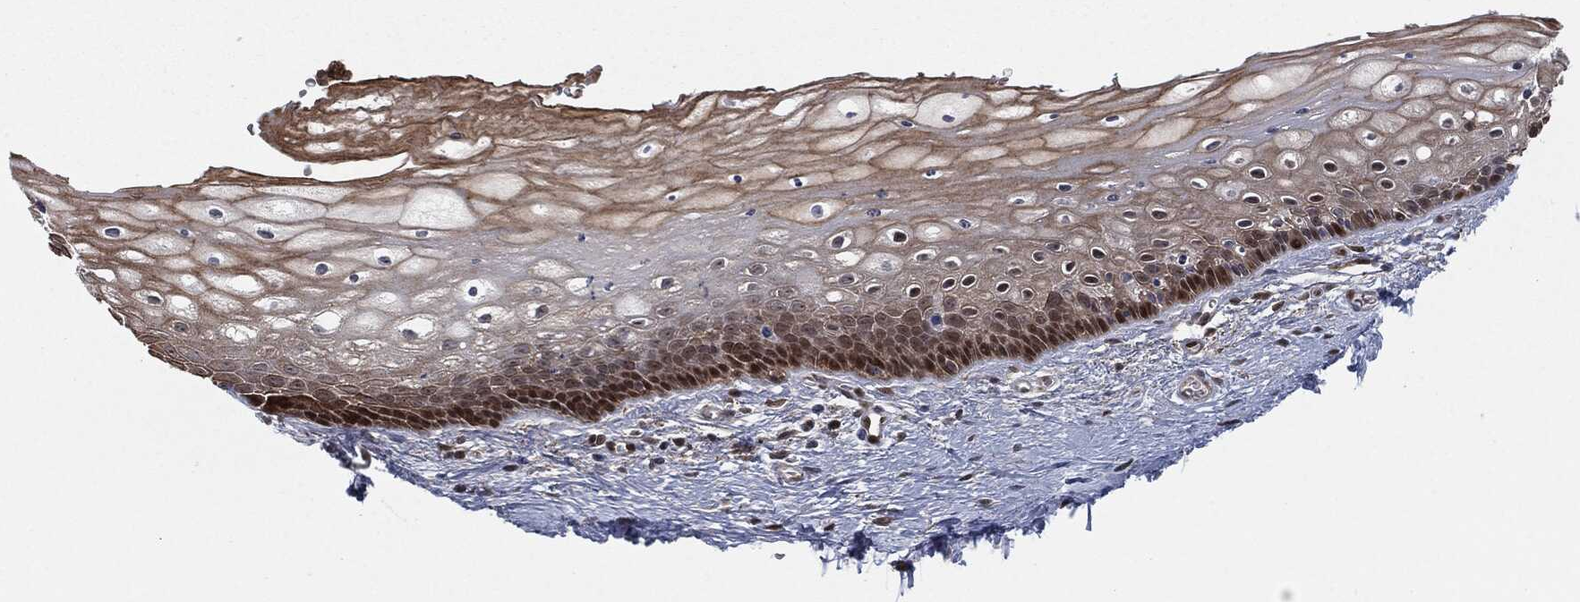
{"staining": {"intensity": "moderate", "quantity": "<25%", "location": "nuclear"}, "tissue": "vagina", "cell_type": "Squamous epithelial cells", "image_type": "normal", "snomed": [{"axis": "morphology", "description": "Normal tissue, NOS"}, {"axis": "topography", "description": "Vagina"}], "caption": "The micrograph exhibits staining of unremarkable vagina, revealing moderate nuclear protein positivity (brown color) within squamous epithelial cells.", "gene": "CAPRIN2", "patient": {"sex": "female", "age": 32}}